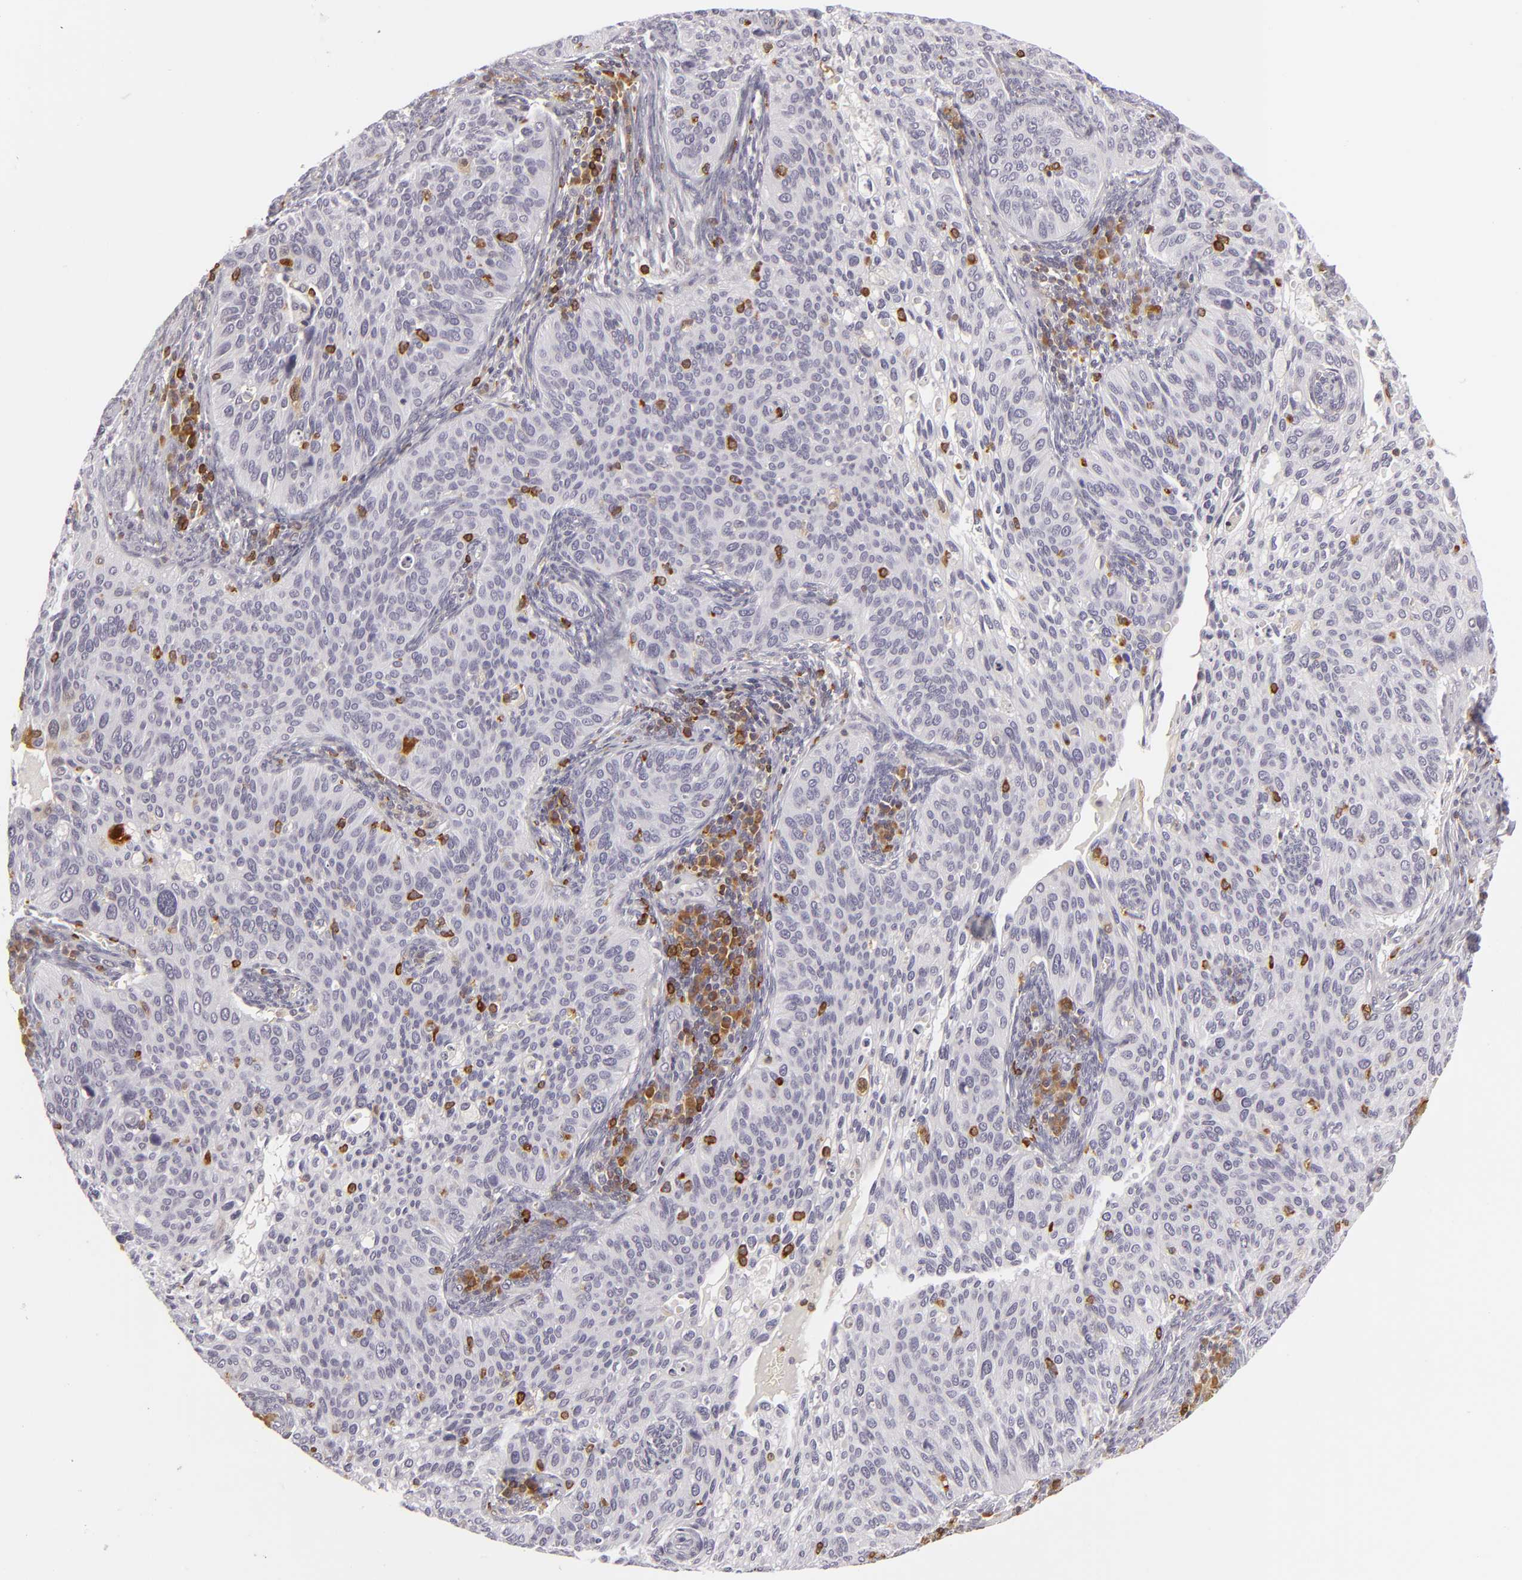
{"staining": {"intensity": "negative", "quantity": "none", "location": "none"}, "tissue": "cervical cancer", "cell_type": "Tumor cells", "image_type": "cancer", "snomed": [{"axis": "morphology", "description": "Adenocarcinoma, NOS"}, {"axis": "topography", "description": "Cervix"}], "caption": "Image shows no protein expression in tumor cells of cervical cancer (adenocarcinoma) tissue.", "gene": "APOBEC3G", "patient": {"sex": "female", "age": 29}}